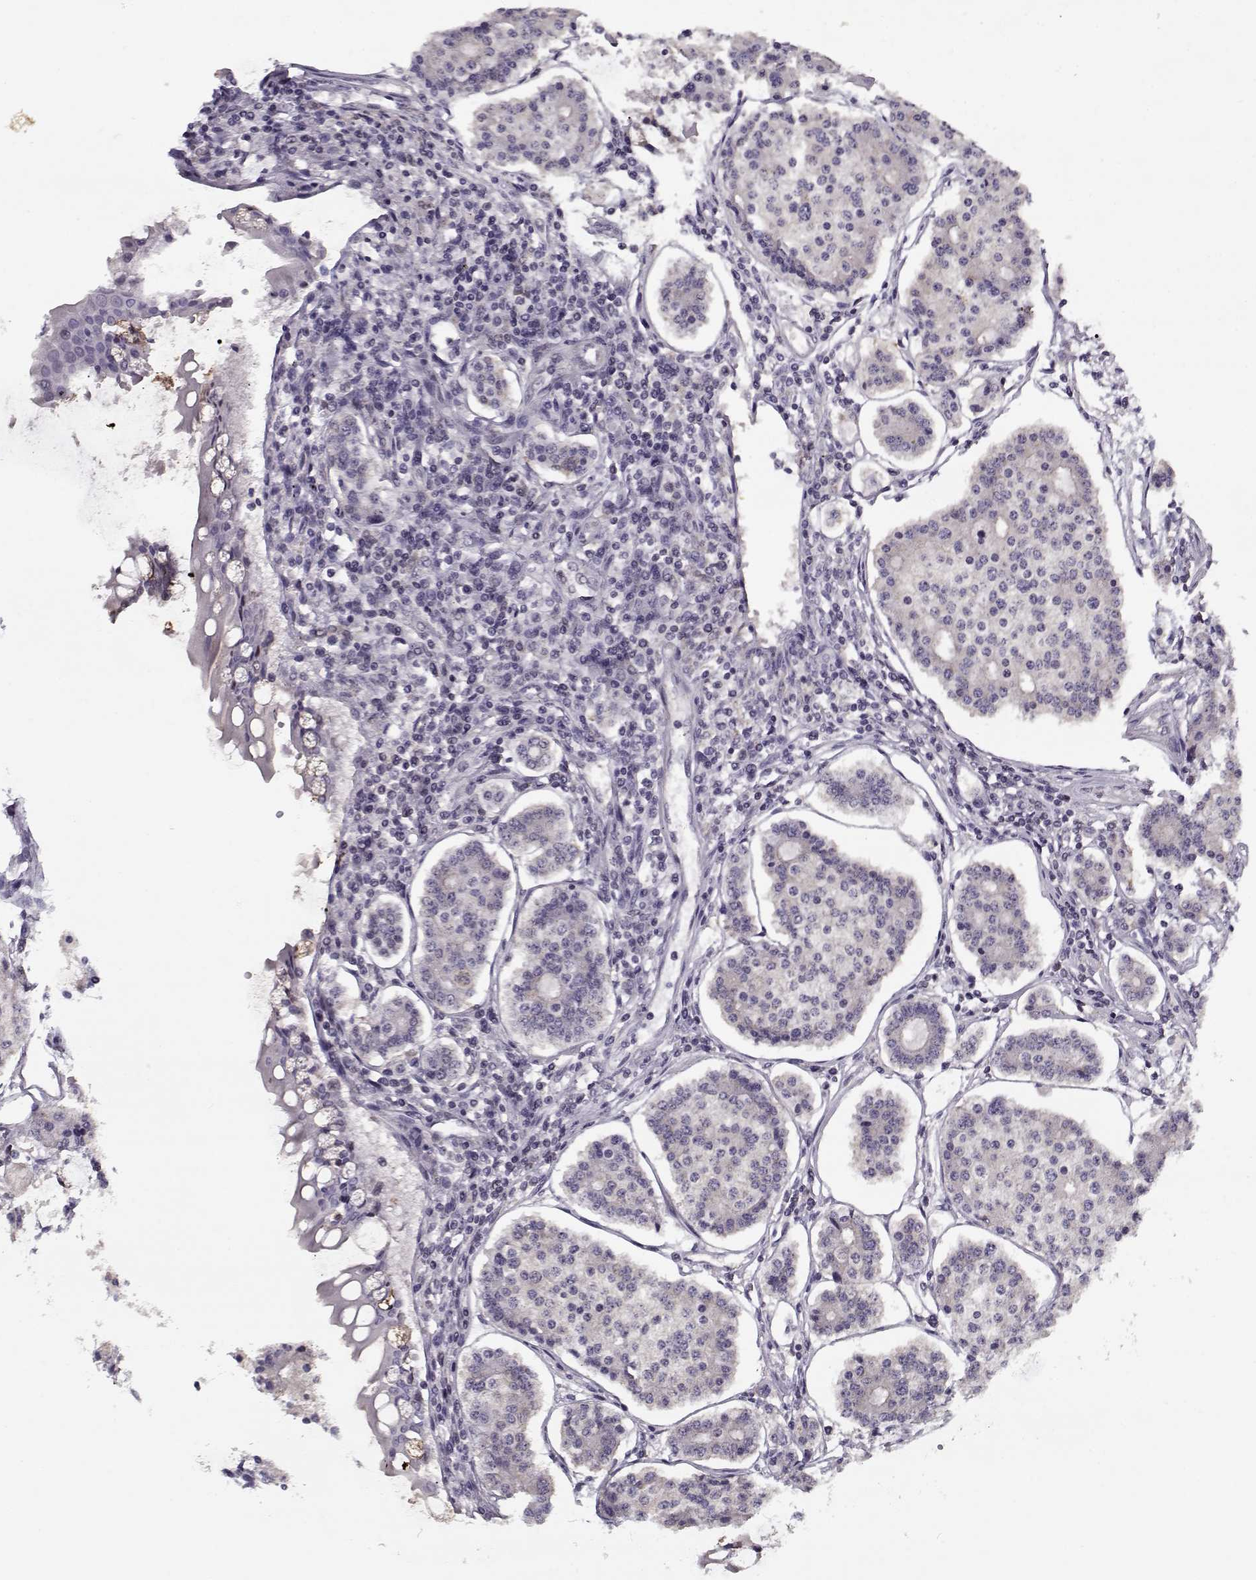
{"staining": {"intensity": "negative", "quantity": "none", "location": "none"}, "tissue": "carcinoid", "cell_type": "Tumor cells", "image_type": "cancer", "snomed": [{"axis": "morphology", "description": "Carcinoid, malignant, NOS"}, {"axis": "topography", "description": "Small intestine"}], "caption": "This is an immunohistochemistry (IHC) photomicrograph of human carcinoid. There is no expression in tumor cells.", "gene": "TESPA1", "patient": {"sex": "female", "age": 65}}